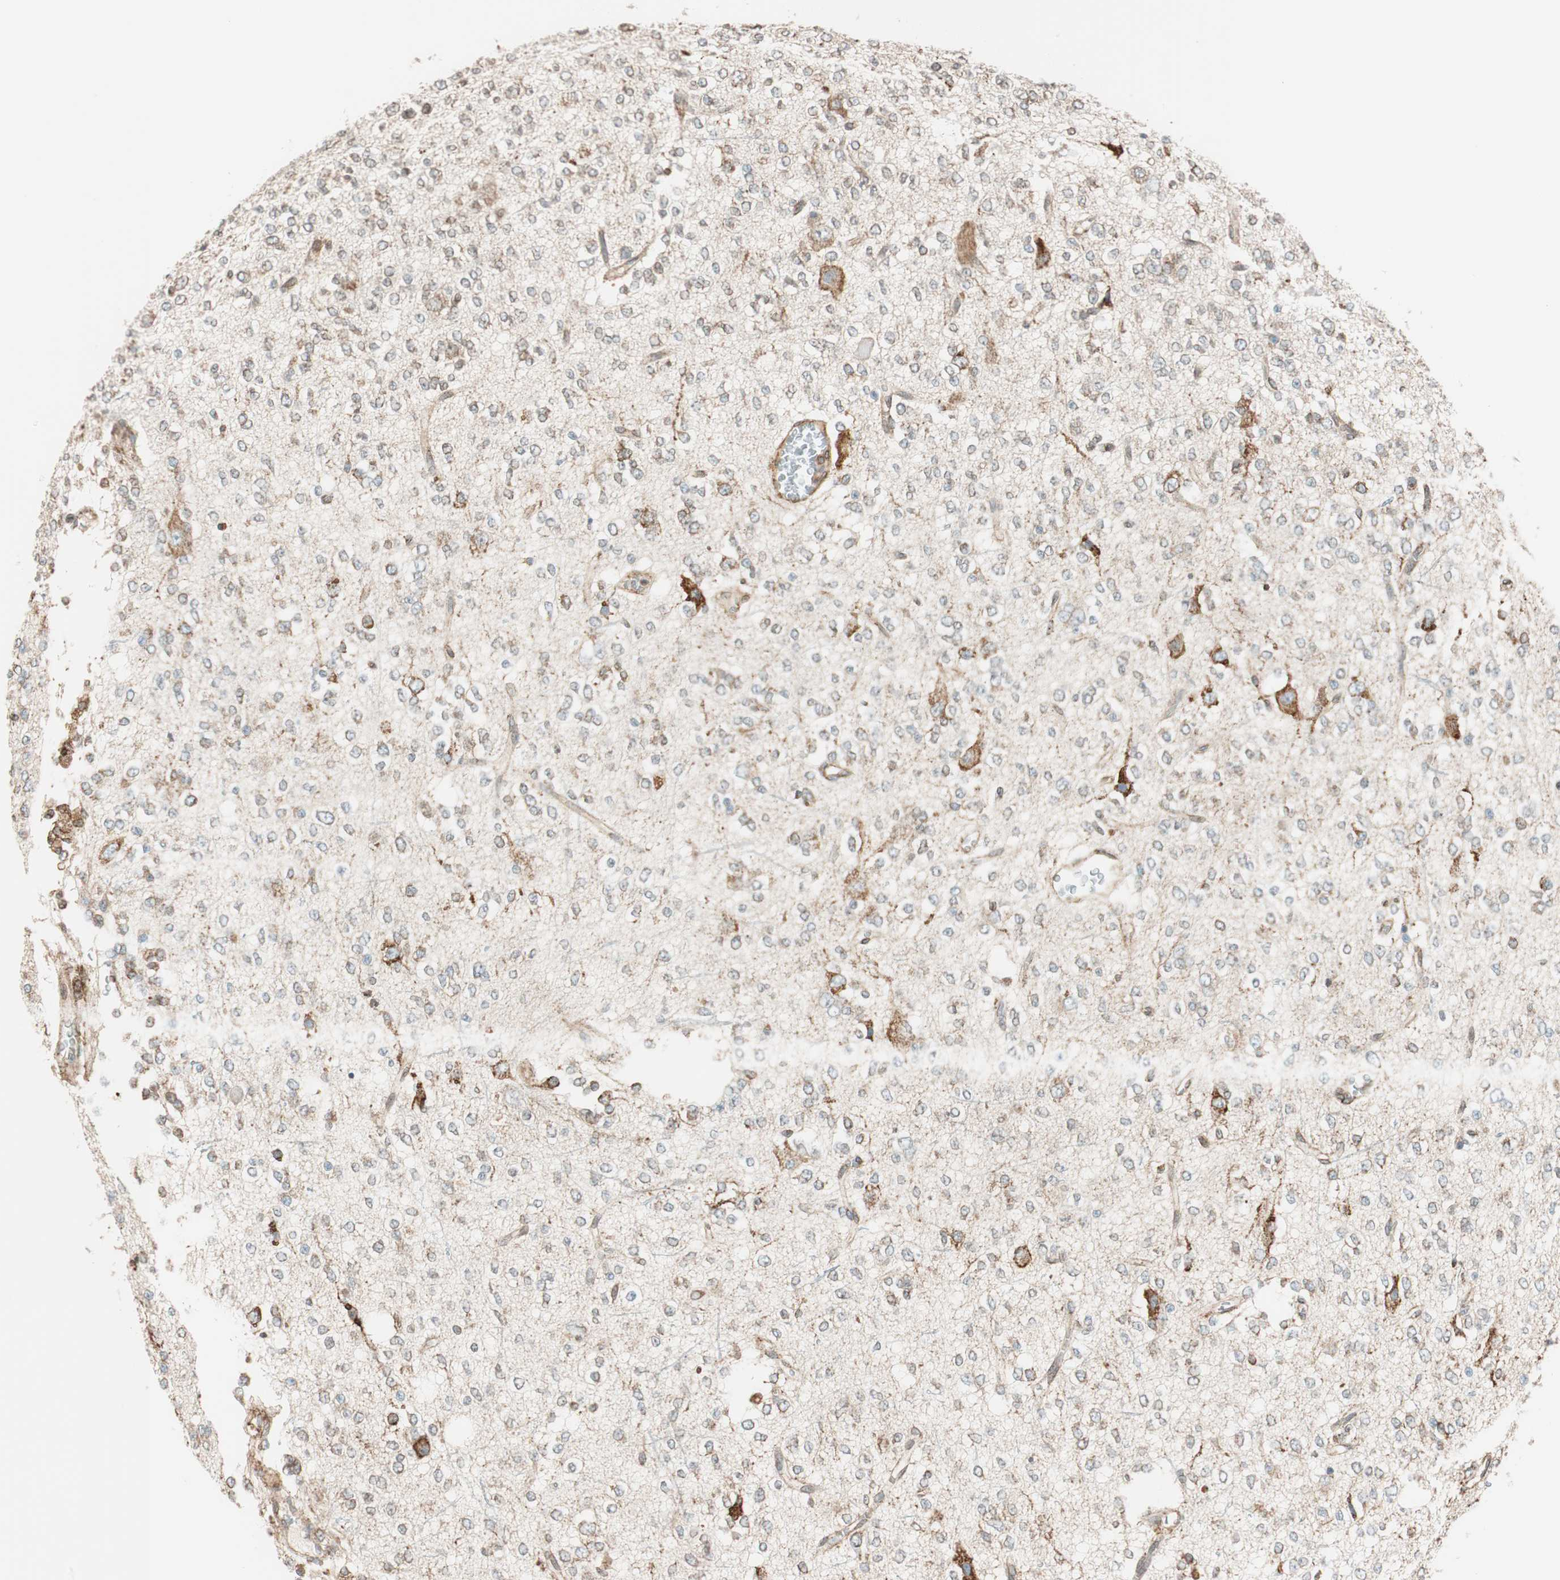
{"staining": {"intensity": "negative", "quantity": "none", "location": "none"}, "tissue": "glioma", "cell_type": "Tumor cells", "image_type": "cancer", "snomed": [{"axis": "morphology", "description": "Glioma, malignant, Low grade"}, {"axis": "topography", "description": "Brain"}], "caption": "Immunohistochemistry image of neoplastic tissue: glioma stained with DAB (3,3'-diaminobenzidine) reveals no significant protein expression in tumor cells.", "gene": "PRKCSH", "patient": {"sex": "male", "age": 38}}